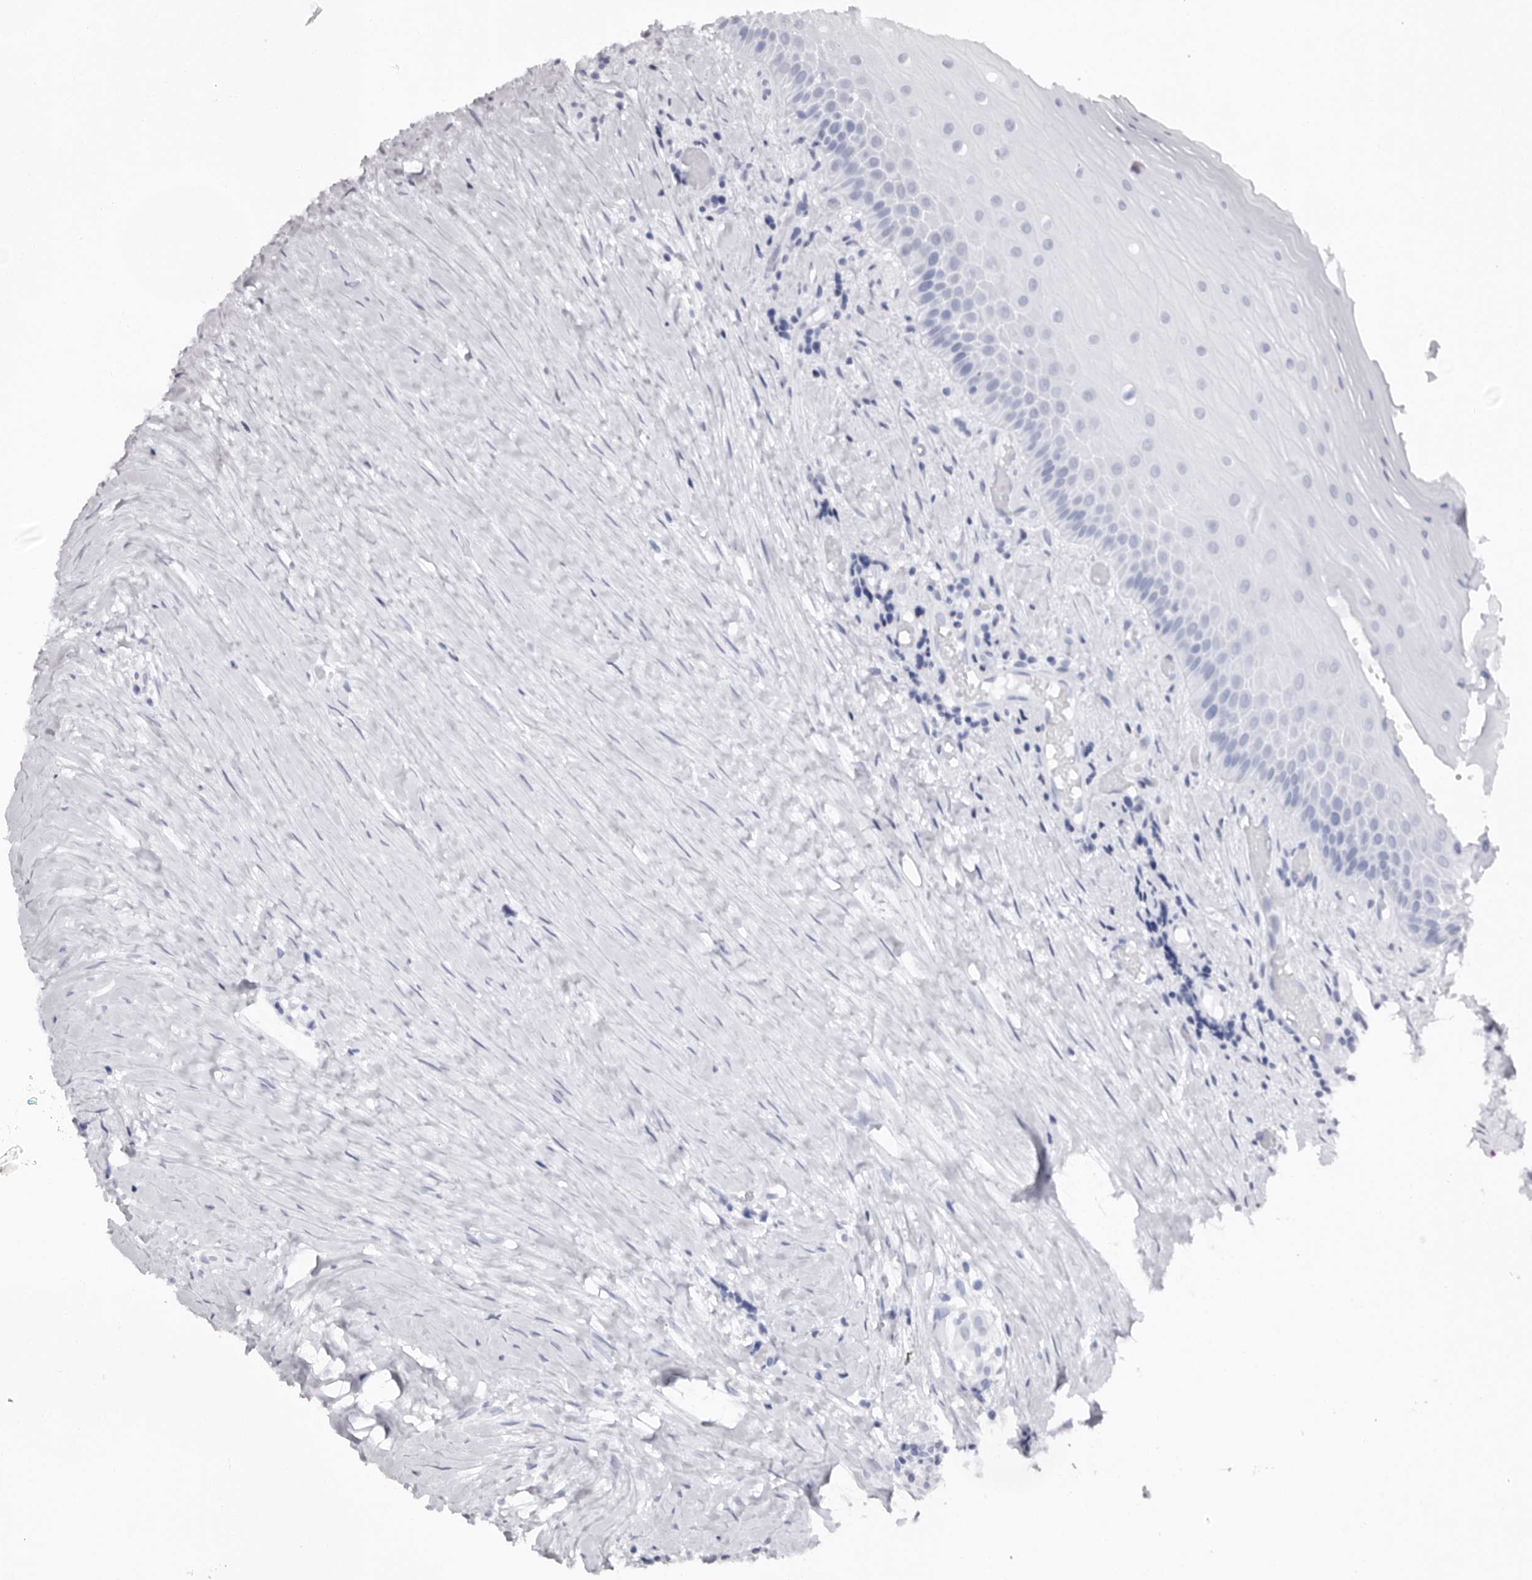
{"staining": {"intensity": "negative", "quantity": "none", "location": "none"}, "tissue": "oral mucosa", "cell_type": "Squamous epithelial cells", "image_type": "normal", "snomed": [{"axis": "morphology", "description": "Normal tissue, NOS"}, {"axis": "topography", "description": "Skeletal muscle"}, {"axis": "topography", "description": "Oral tissue"}, {"axis": "topography", "description": "Peripheral nerve tissue"}], "caption": "Histopathology image shows no significant protein expression in squamous epithelial cells of benign oral mucosa.", "gene": "PHF20L1", "patient": {"sex": "female", "age": 84}}